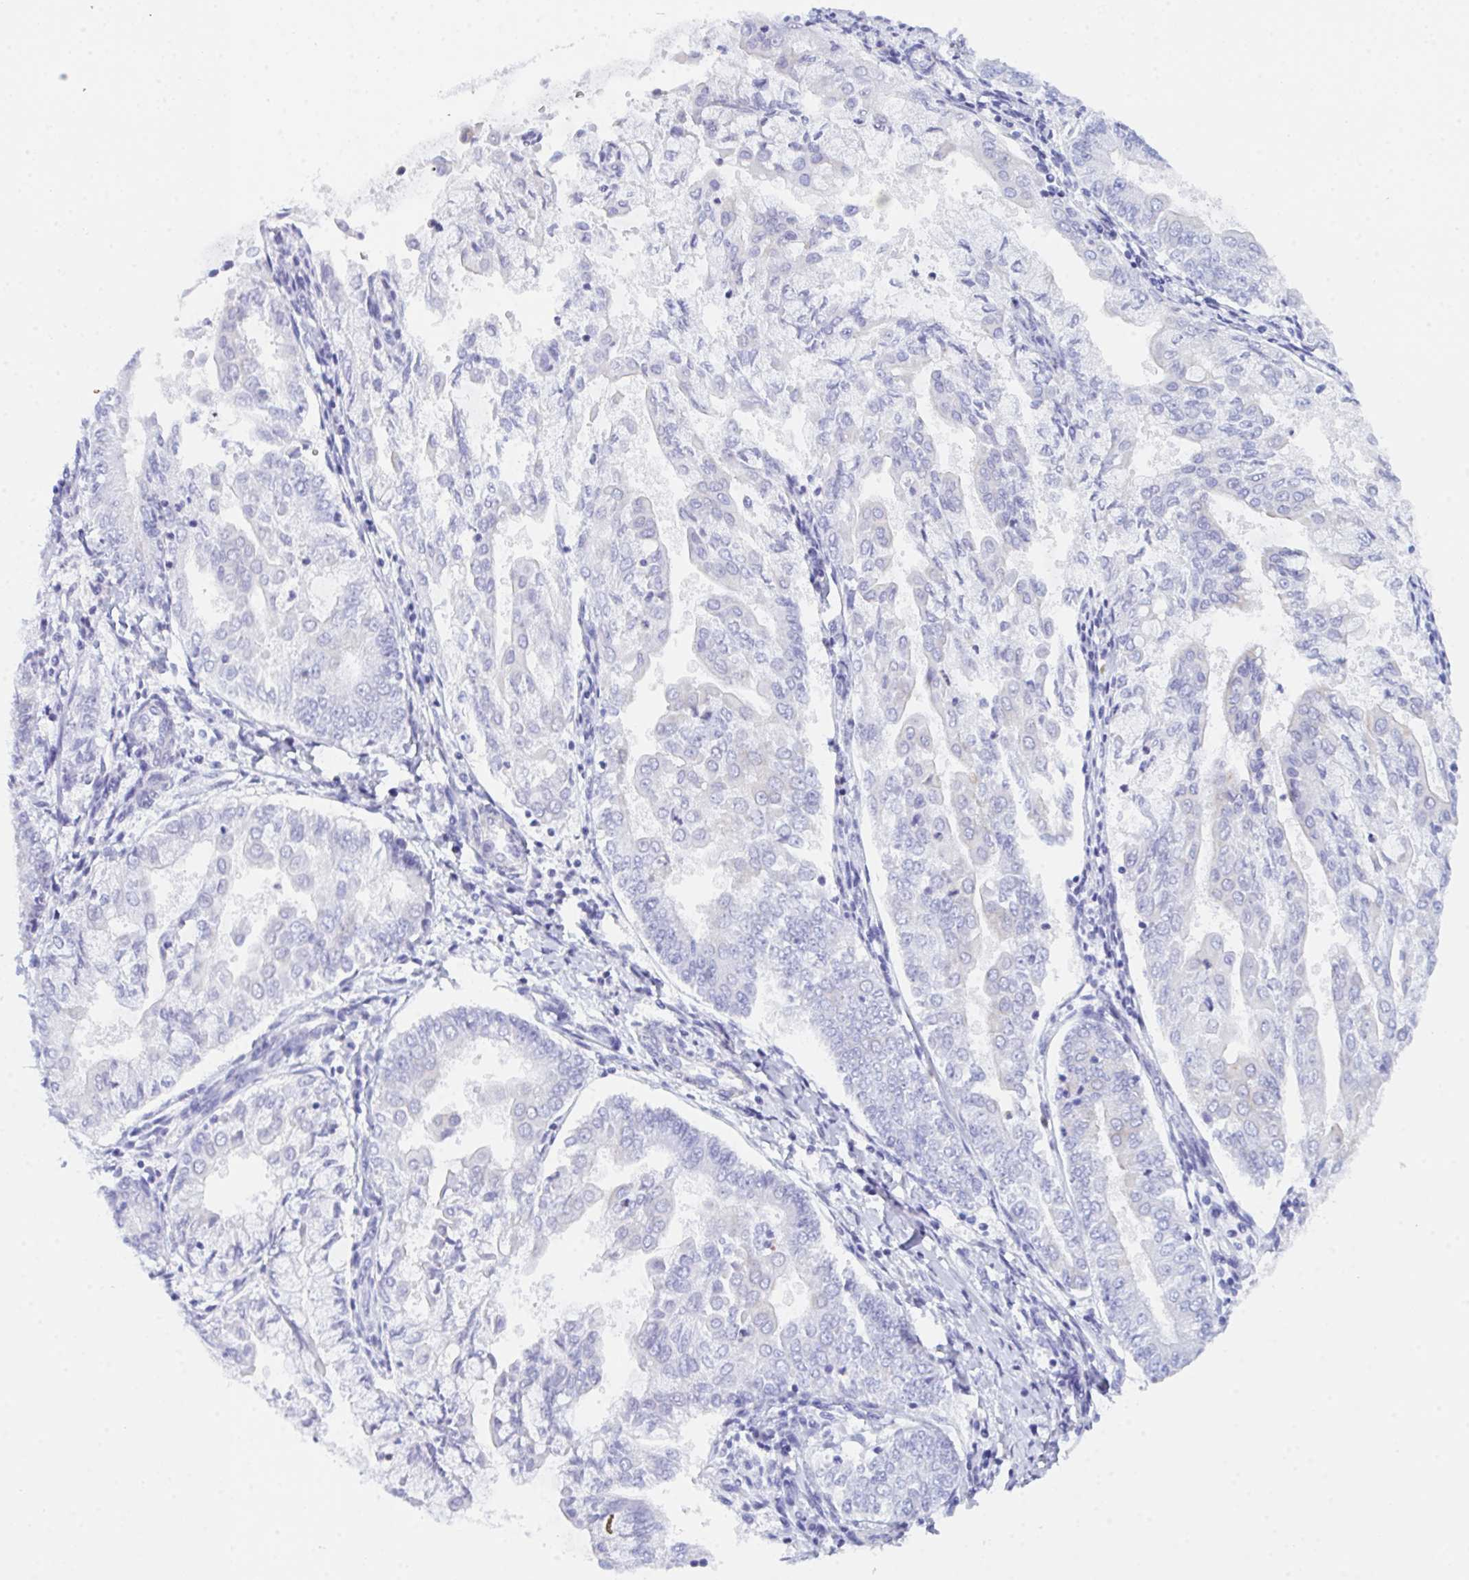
{"staining": {"intensity": "negative", "quantity": "none", "location": "none"}, "tissue": "endometrial cancer", "cell_type": "Tumor cells", "image_type": "cancer", "snomed": [{"axis": "morphology", "description": "Adenocarcinoma, NOS"}, {"axis": "topography", "description": "Endometrium"}], "caption": "IHC image of neoplastic tissue: endometrial cancer stained with DAB (3,3'-diaminobenzidine) exhibits no significant protein expression in tumor cells.", "gene": "CEP170B", "patient": {"sex": "female", "age": 68}}